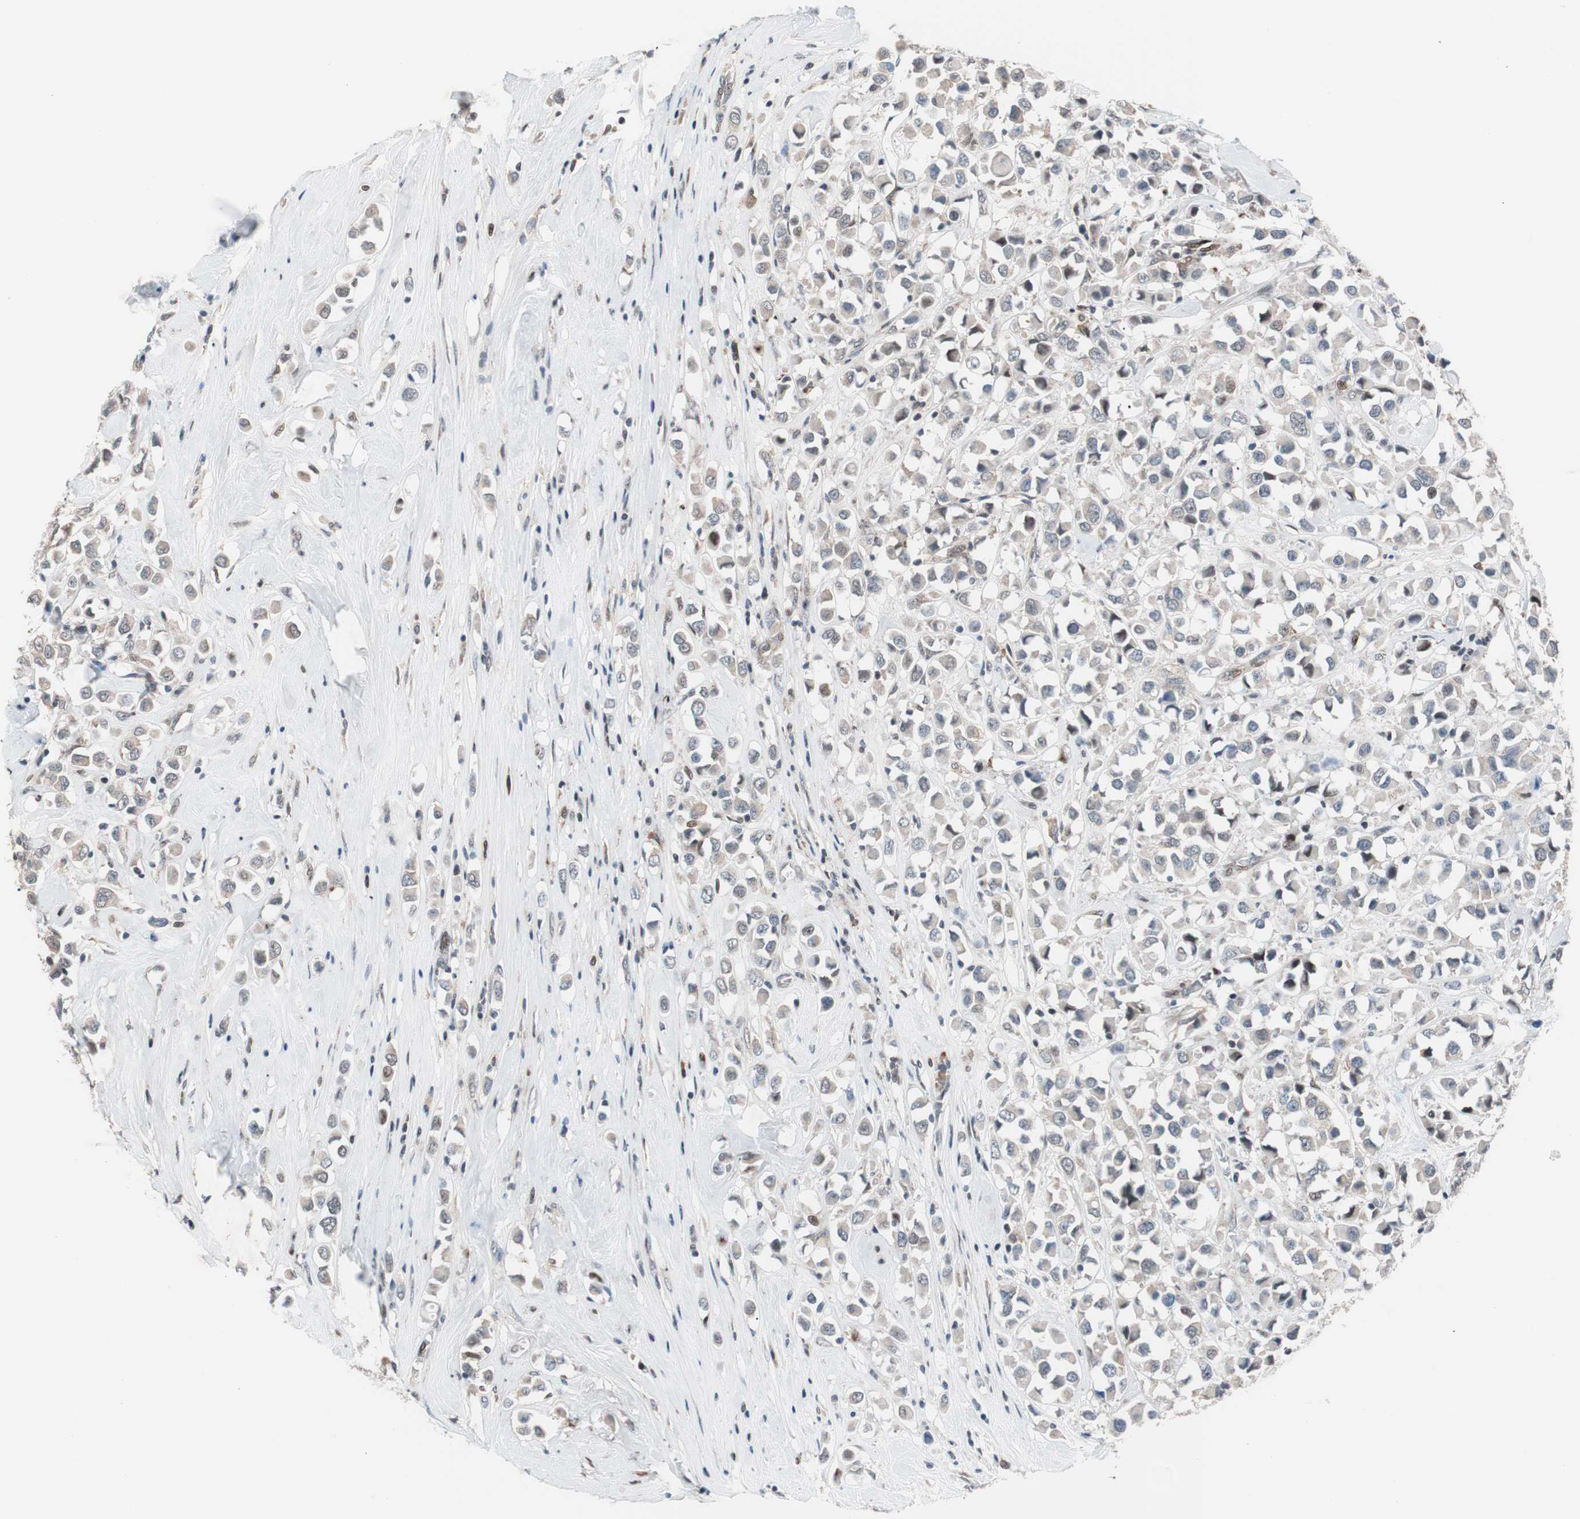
{"staining": {"intensity": "negative", "quantity": "none", "location": "none"}, "tissue": "breast cancer", "cell_type": "Tumor cells", "image_type": "cancer", "snomed": [{"axis": "morphology", "description": "Duct carcinoma"}, {"axis": "topography", "description": "Breast"}], "caption": "An IHC micrograph of breast cancer is shown. There is no staining in tumor cells of breast cancer. Brightfield microscopy of immunohistochemistry stained with DAB (brown) and hematoxylin (blue), captured at high magnification.", "gene": "POLH", "patient": {"sex": "female", "age": 61}}